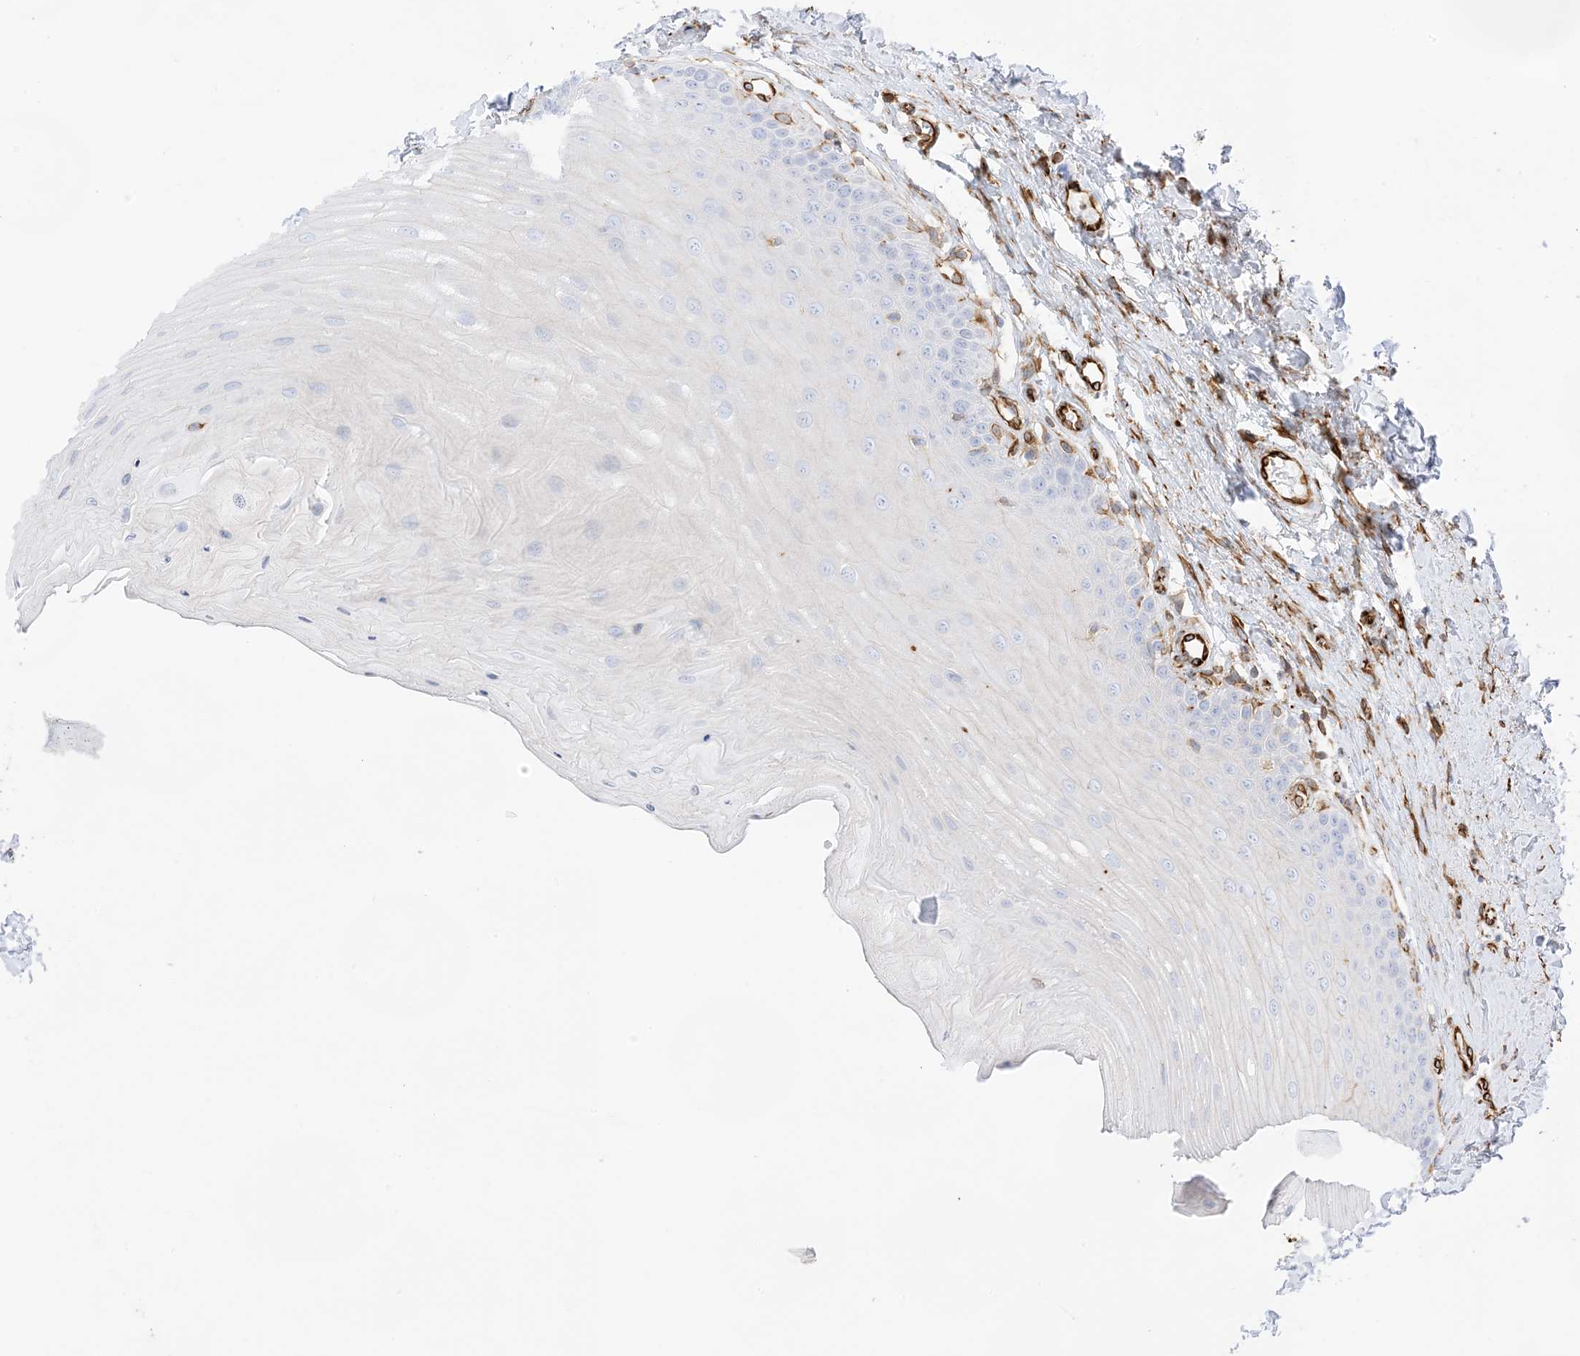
{"staining": {"intensity": "weak", "quantity": "<25%", "location": "cytoplasmic/membranous"}, "tissue": "oral mucosa", "cell_type": "Squamous epithelial cells", "image_type": "normal", "snomed": [{"axis": "morphology", "description": "Normal tissue, NOS"}, {"axis": "topography", "description": "Oral tissue"}], "caption": "Oral mucosa stained for a protein using immunohistochemistry exhibits no positivity squamous epithelial cells.", "gene": "PID1", "patient": {"sex": "female", "age": 39}}